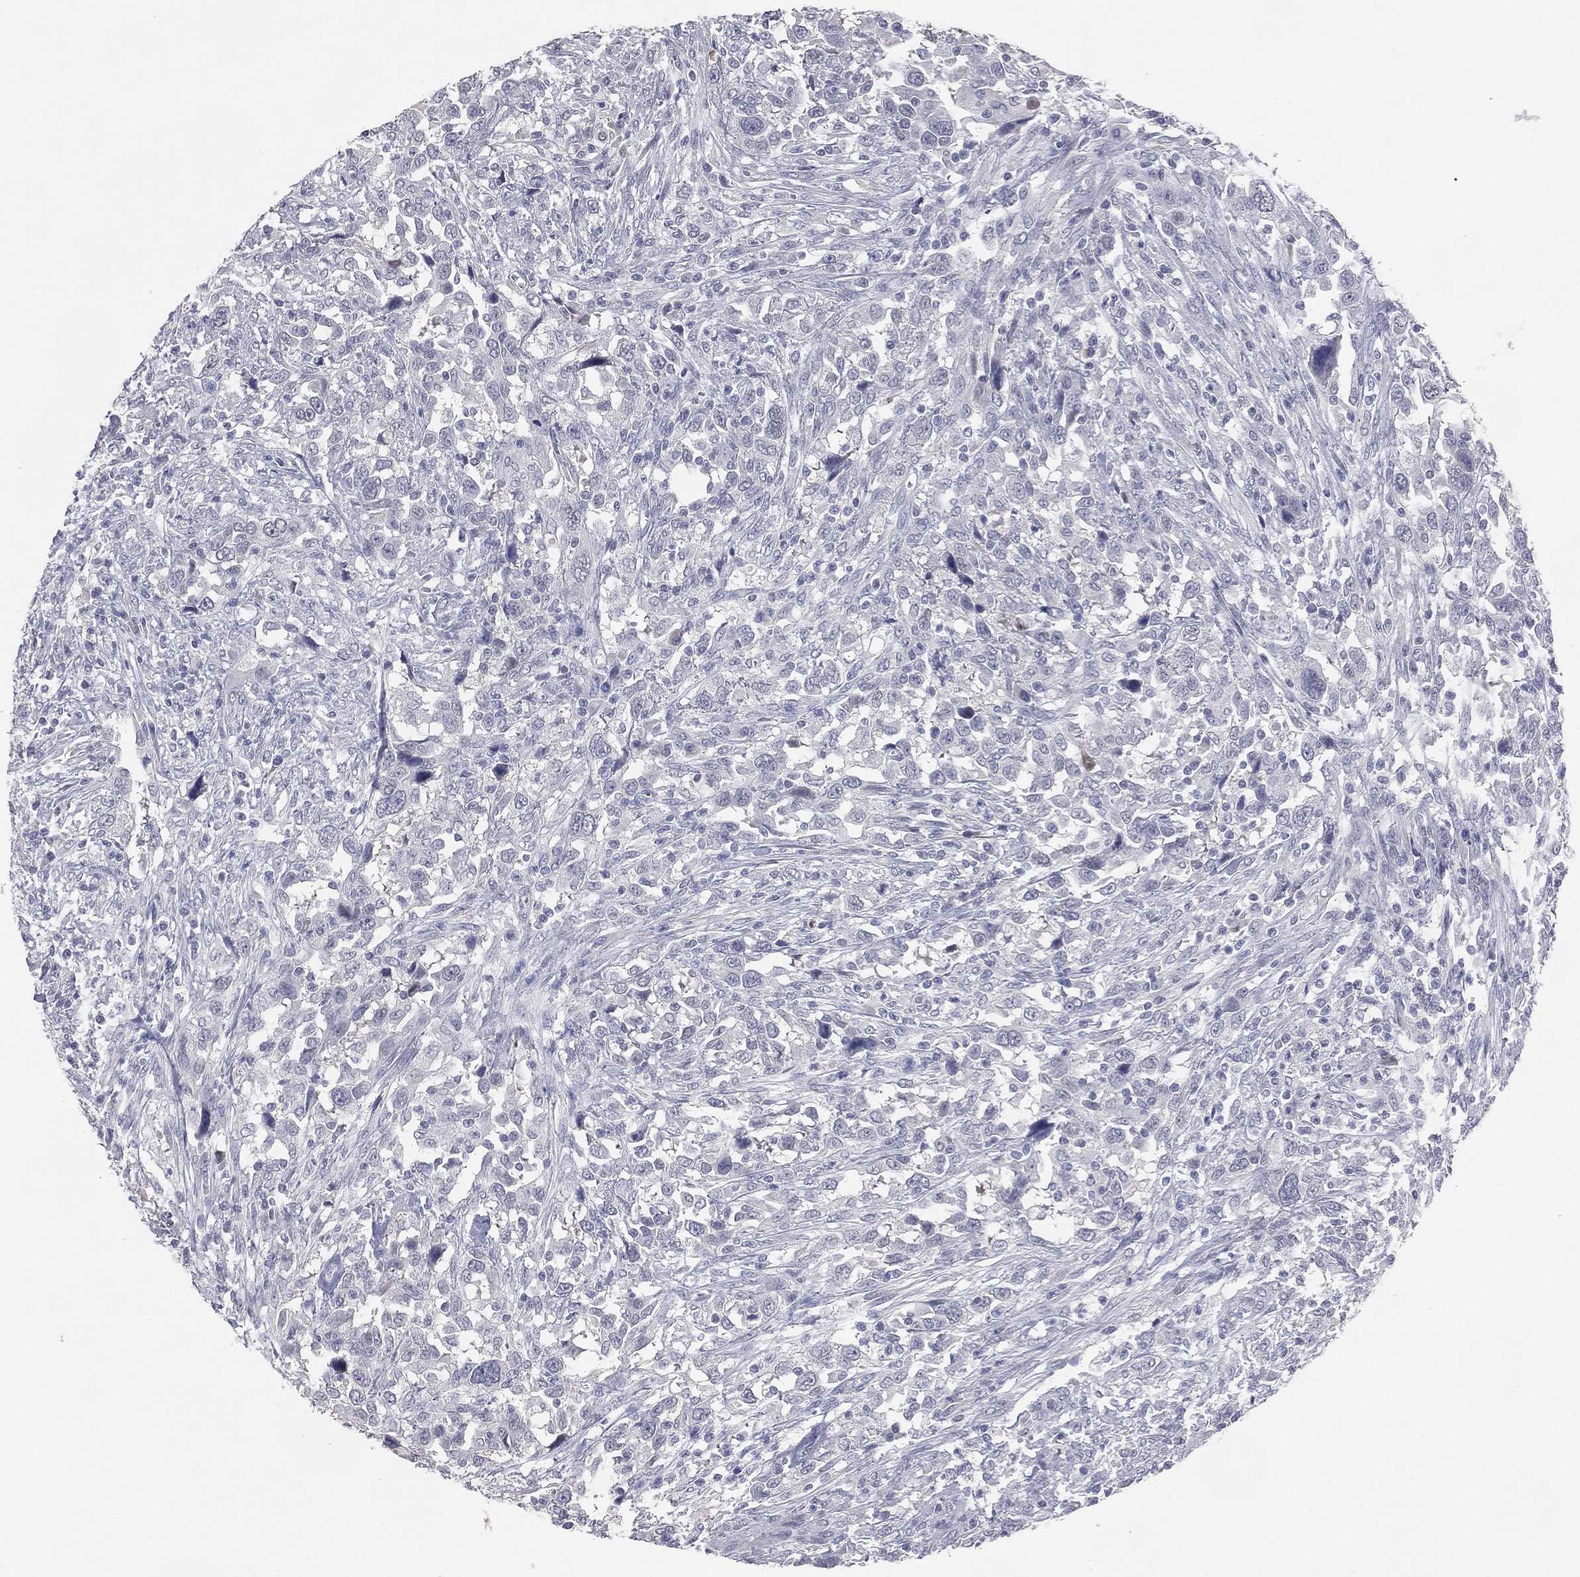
{"staining": {"intensity": "negative", "quantity": "none", "location": "none"}, "tissue": "urothelial cancer", "cell_type": "Tumor cells", "image_type": "cancer", "snomed": [{"axis": "morphology", "description": "Urothelial carcinoma, NOS"}, {"axis": "morphology", "description": "Urothelial carcinoma, High grade"}, {"axis": "topography", "description": "Urinary bladder"}], "caption": "An image of urothelial cancer stained for a protein displays no brown staining in tumor cells.", "gene": "DMKN", "patient": {"sex": "female", "age": 64}}